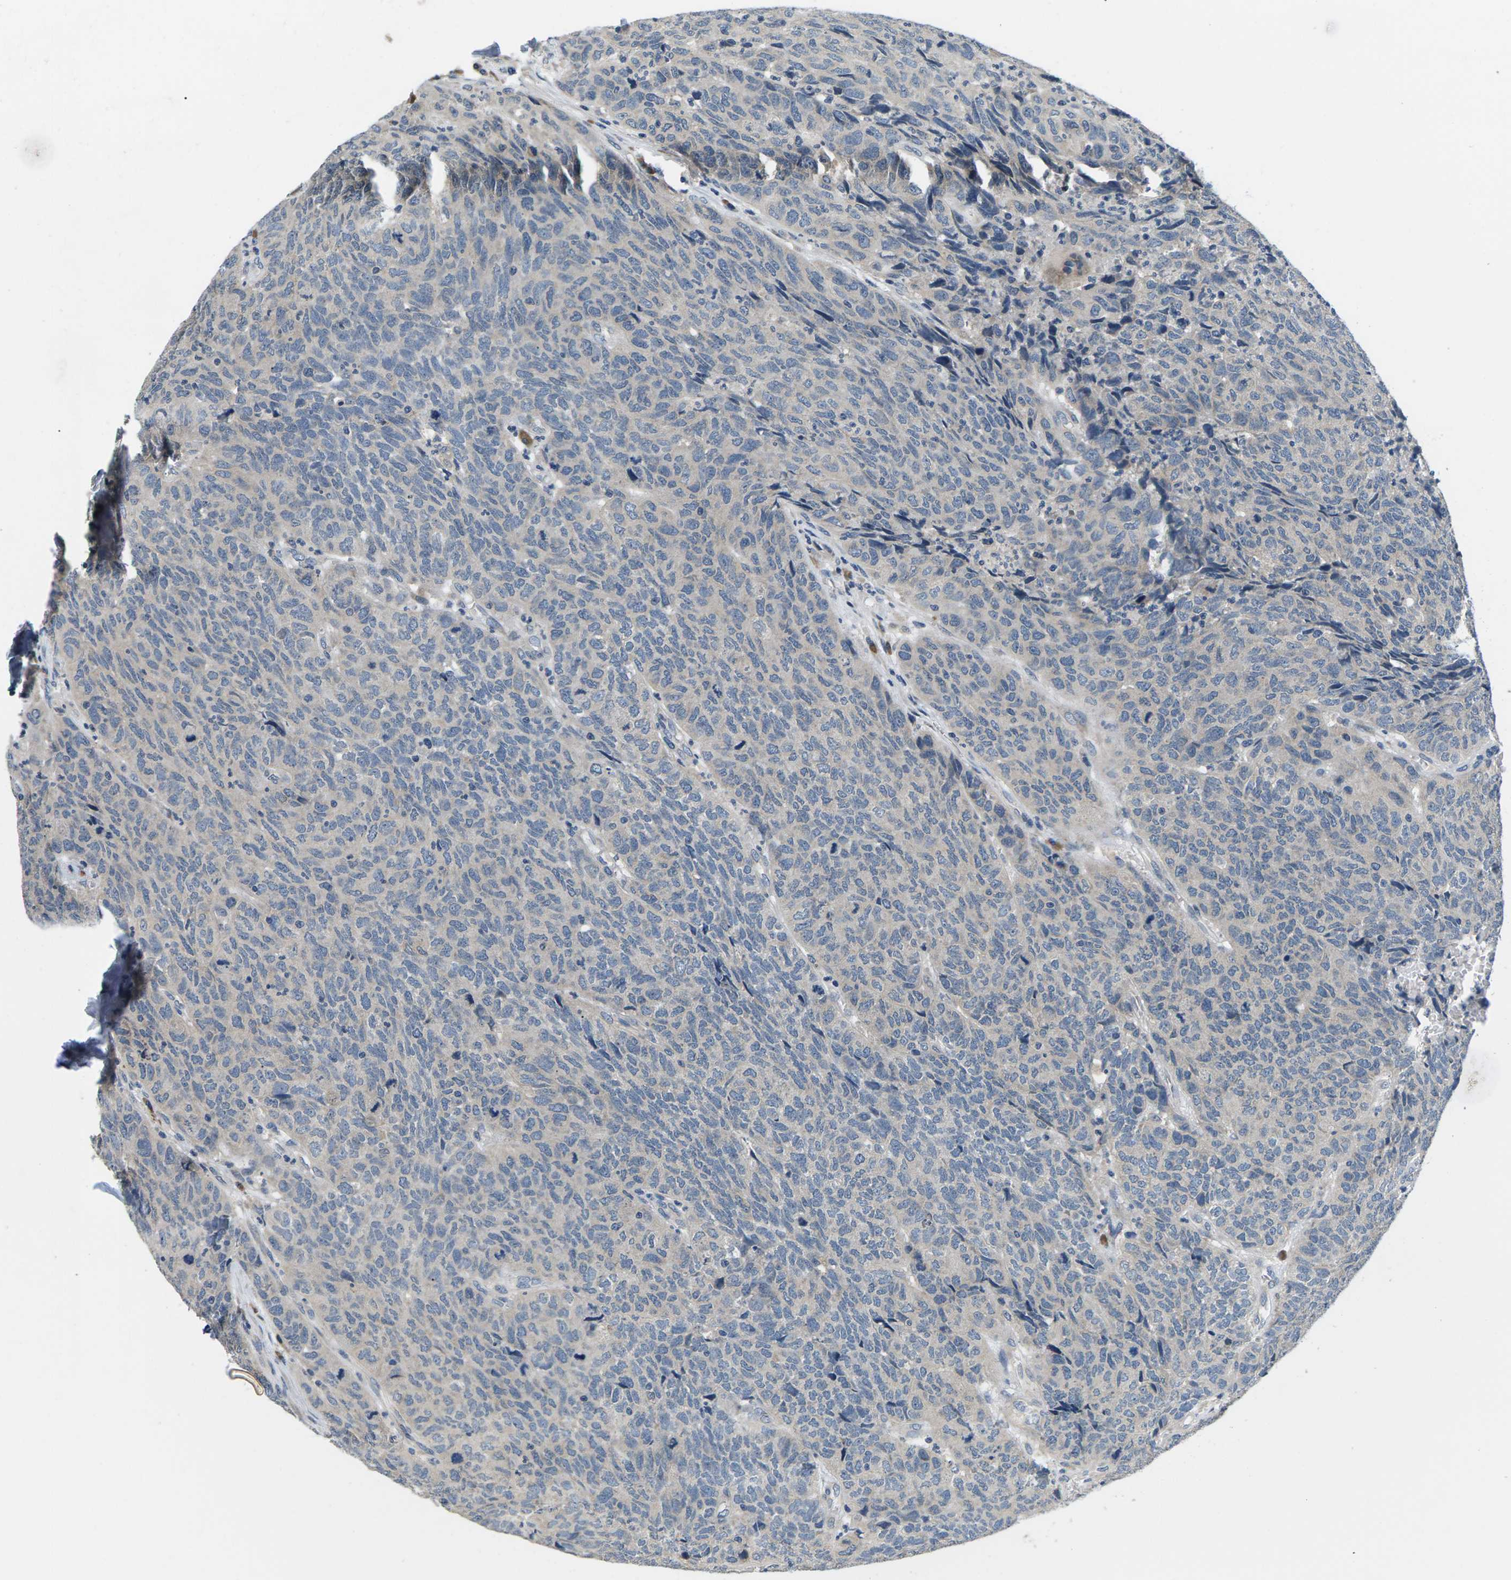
{"staining": {"intensity": "negative", "quantity": "none", "location": "none"}, "tissue": "head and neck cancer", "cell_type": "Tumor cells", "image_type": "cancer", "snomed": [{"axis": "morphology", "description": "Squamous cell carcinoma, NOS"}, {"axis": "topography", "description": "Head-Neck"}], "caption": "Head and neck cancer stained for a protein using immunohistochemistry (IHC) exhibits no staining tumor cells.", "gene": "ERGIC3", "patient": {"sex": "male", "age": 66}}